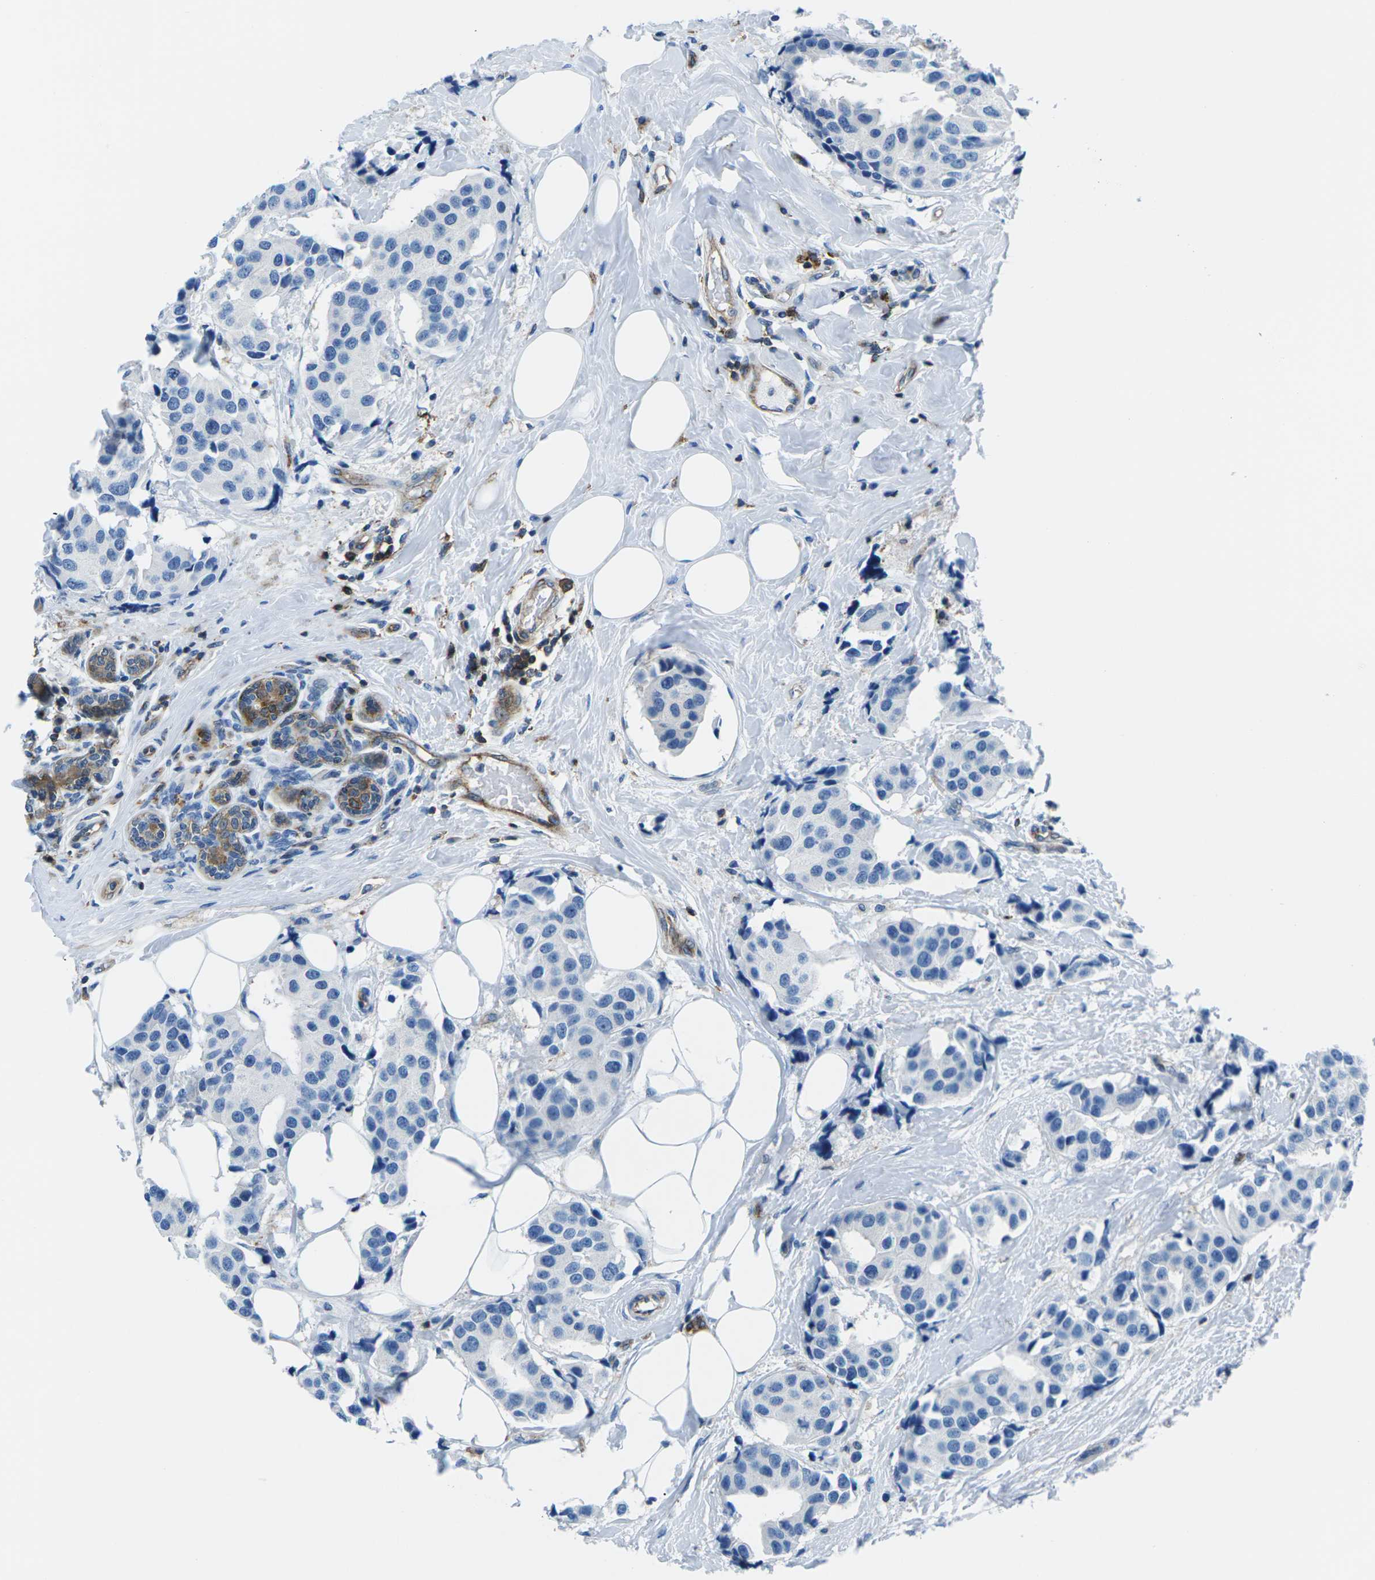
{"staining": {"intensity": "negative", "quantity": "none", "location": "none"}, "tissue": "breast cancer", "cell_type": "Tumor cells", "image_type": "cancer", "snomed": [{"axis": "morphology", "description": "Normal tissue, NOS"}, {"axis": "morphology", "description": "Duct carcinoma"}, {"axis": "topography", "description": "Breast"}], "caption": "This is a photomicrograph of immunohistochemistry staining of breast cancer, which shows no positivity in tumor cells.", "gene": "SOCS4", "patient": {"sex": "female", "age": 39}}